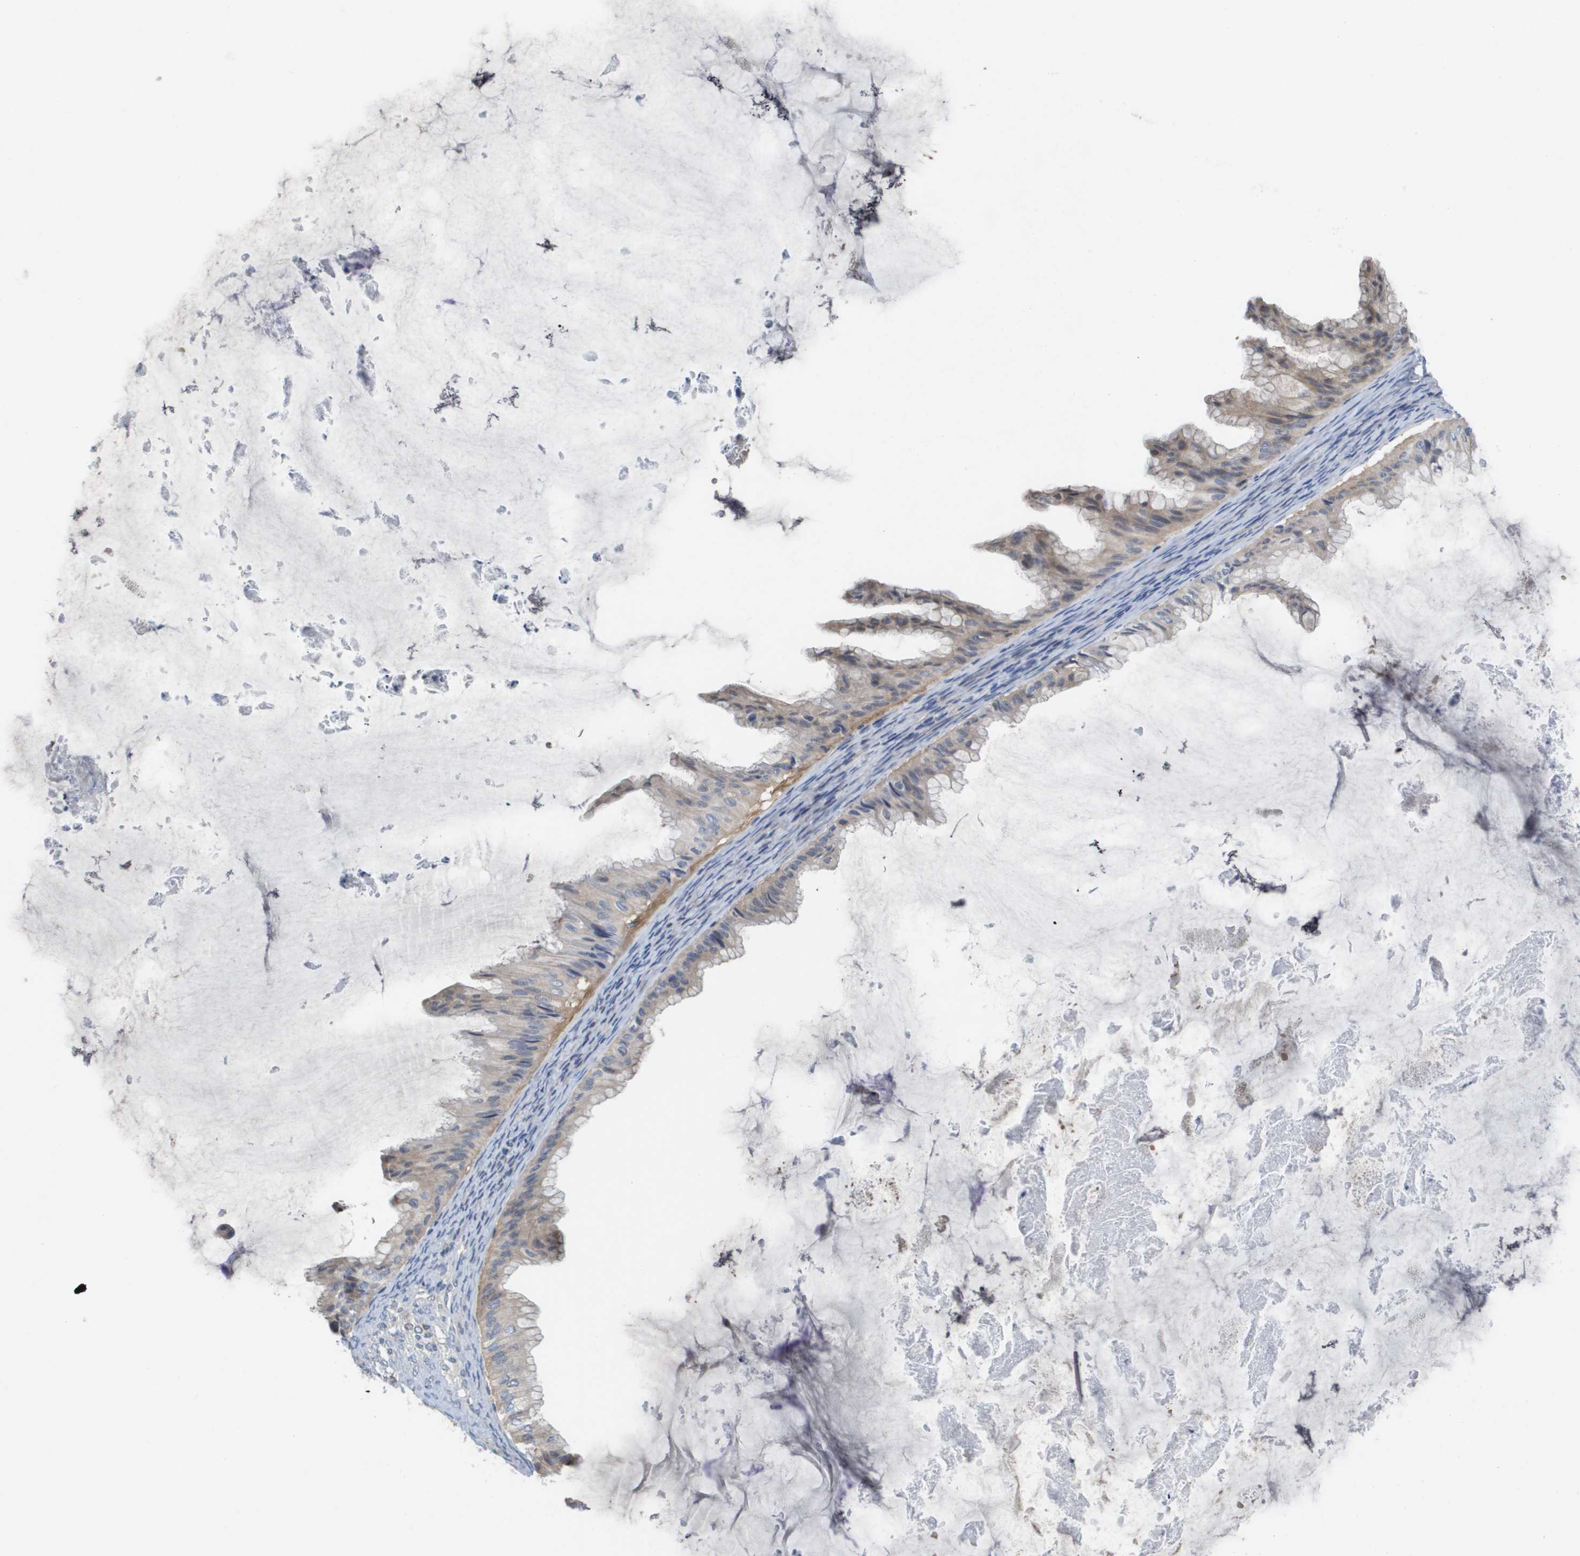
{"staining": {"intensity": "weak", "quantity": "25%-75%", "location": "cytoplasmic/membranous"}, "tissue": "ovarian cancer", "cell_type": "Tumor cells", "image_type": "cancer", "snomed": [{"axis": "morphology", "description": "Cystadenocarcinoma, mucinous, NOS"}, {"axis": "topography", "description": "Ovary"}], "caption": "High-magnification brightfield microscopy of ovarian cancer (mucinous cystadenocarcinoma) stained with DAB (3,3'-diaminobenzidine) (brown) and counterstained with hematoxylin (blue). tumor cells exhibit weak cytoplasmic/membranous expression is present in about25%-75% of cells.", "gene": "CAPN11", "patient": {"sex": "female", "age": 61}}